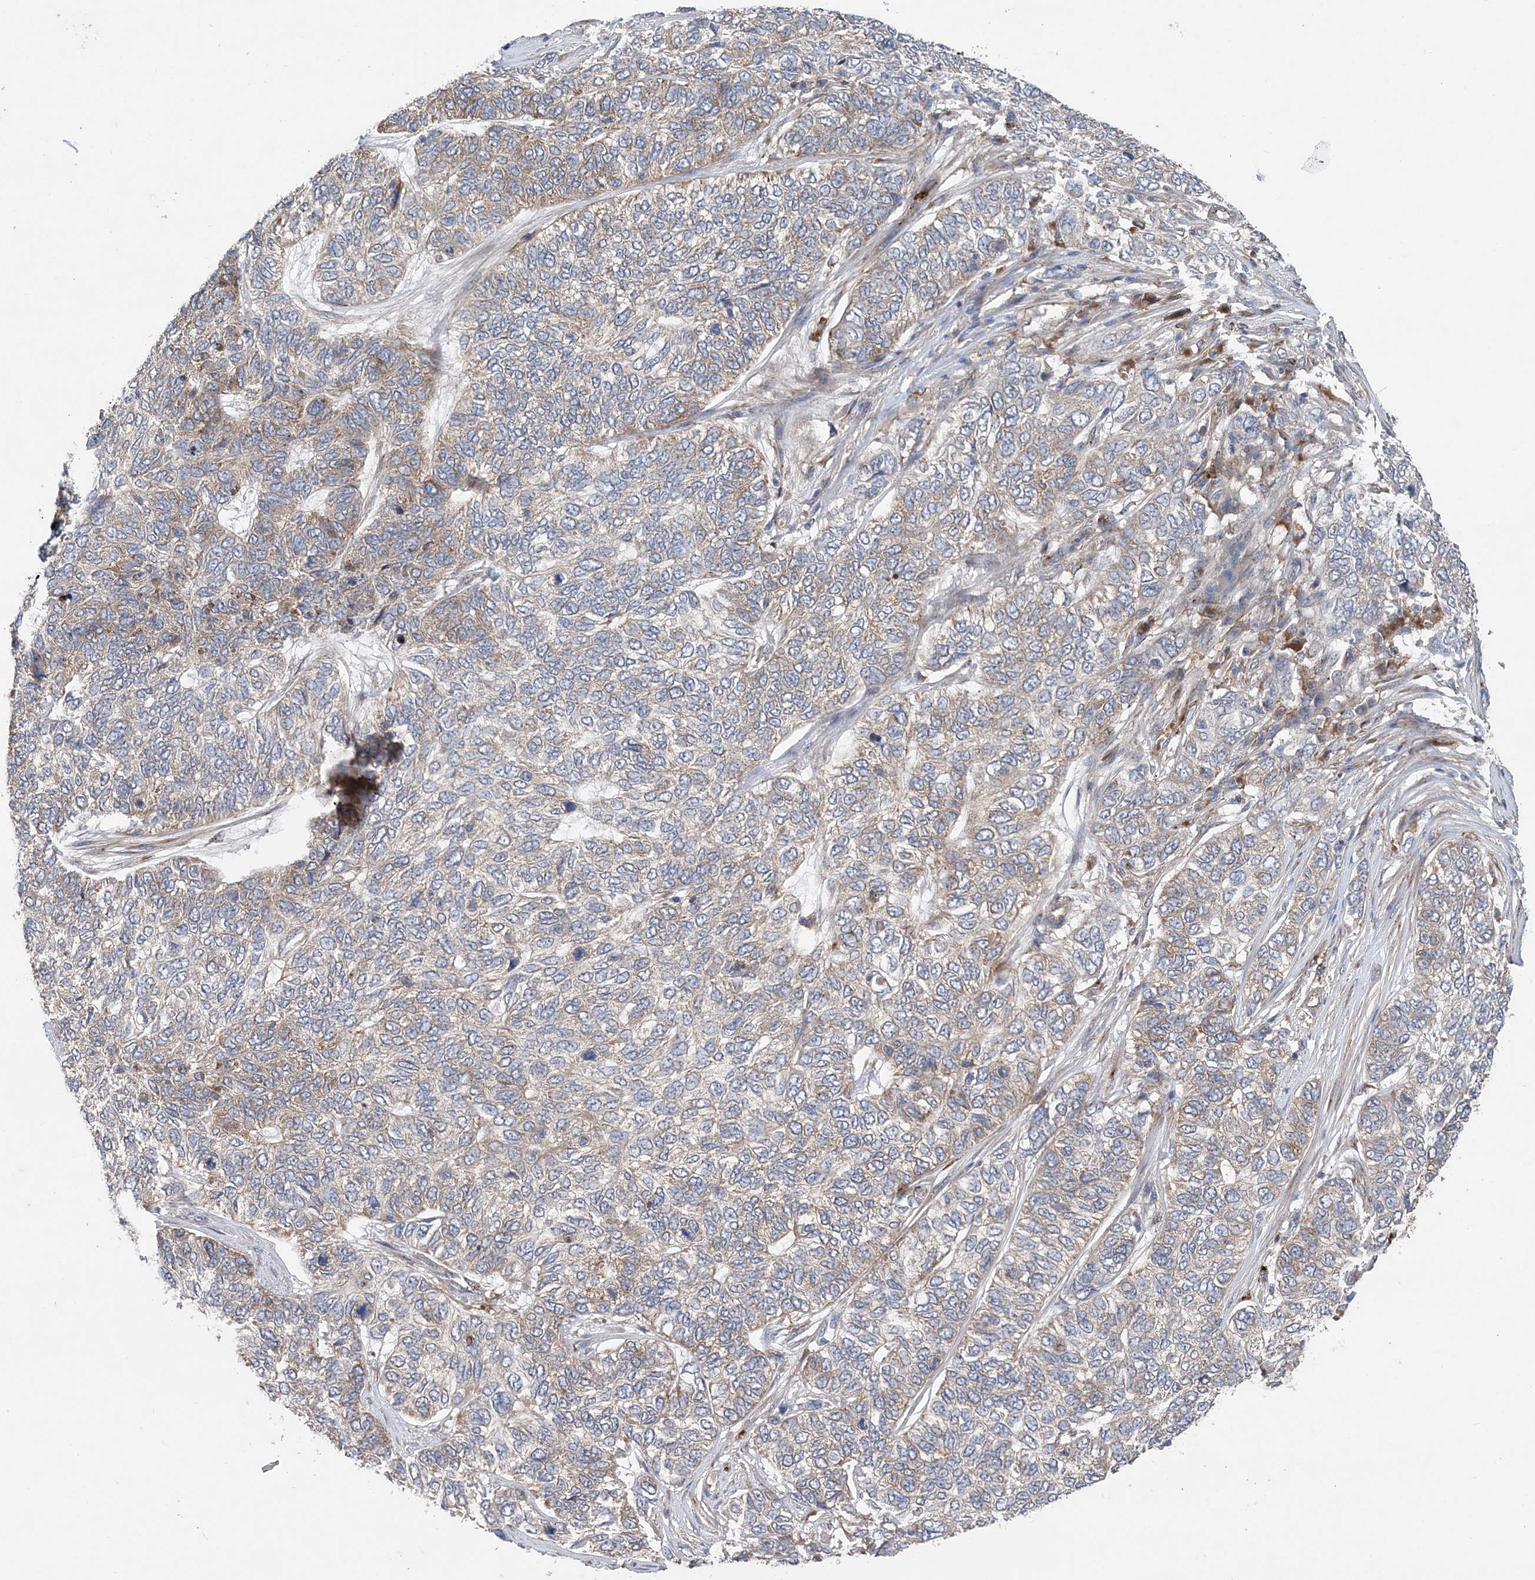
{"staining": {"intensity": "weak", "quantity": "<25%", "location": "cytoplasmic/membranous"}, "tissue": "skin cancer", "cell_type": "Tumor cells", "image_type": "cancer", "snomed": [{"axis": "morphology", "description": "Basal cell carcinoma"}, {"axis": "topography", "description": "Skin"}], "caption": "Human skin basal cell carcinoma stained for a protein using IHC demonstrates no expression in tumor cells.", "gene": "PTTG1IP", "patient": {"sex": "female", "age": 65}}